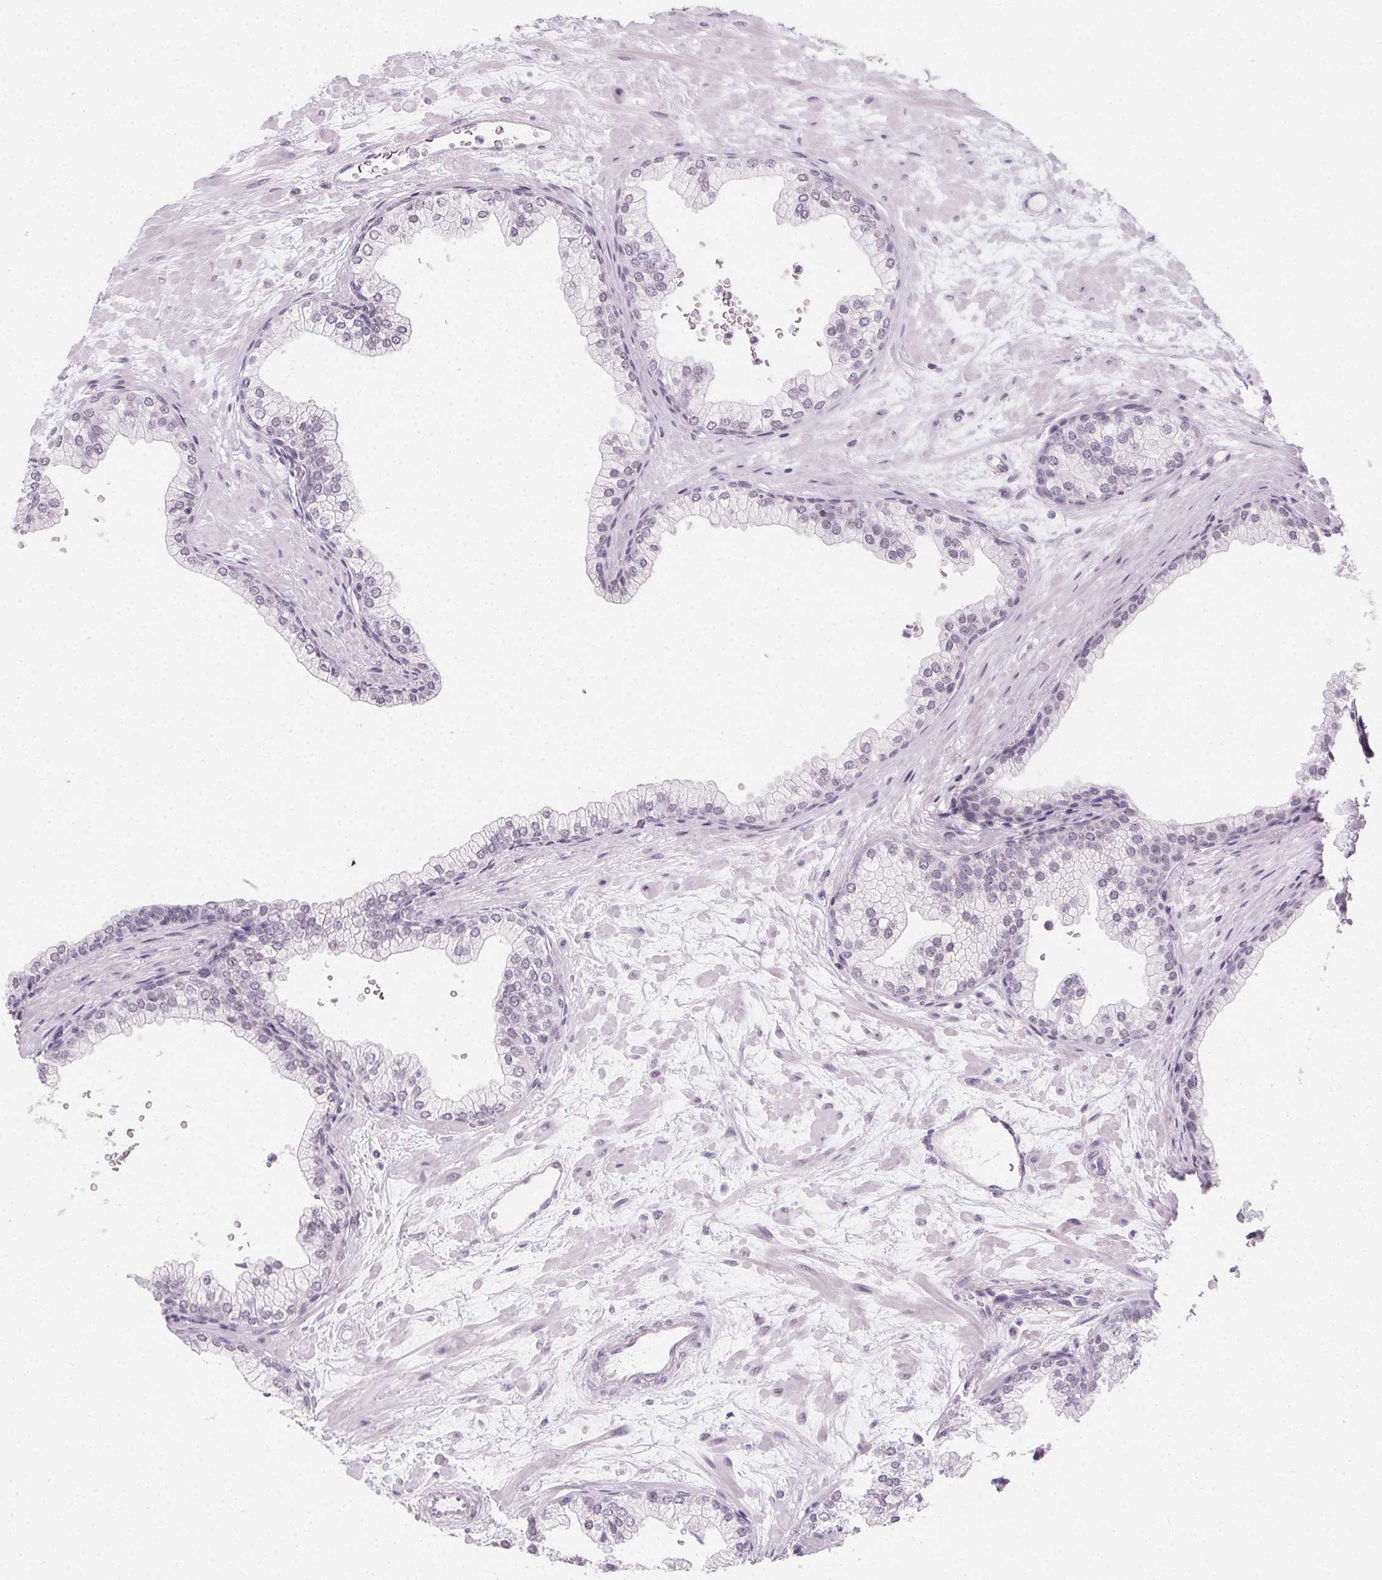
{"staining": {"intensity": "negative", "quantity": "none", "location": "none"}, "tissue": "prostate", "cell_type": "Glandular cells", "image_type": "normal", "snomed": [{"axis": "morphology", "description": "Normal tissue, NOS"}, {"axis": "topography", "description": "Prostate"}, {"axis": "topography", "description": "Peripheral nerve tissue"}], "caption": "Glandular cells are negative for protein expression in benign human prostate. (Stains: DAB immunohistochemistry (IHC) with hematoxylin counter stain, Microscopy: brightfield microscopy at high magnification).", "gene": "SYNPR", "patient": {"sex": "male", "age": 61}}